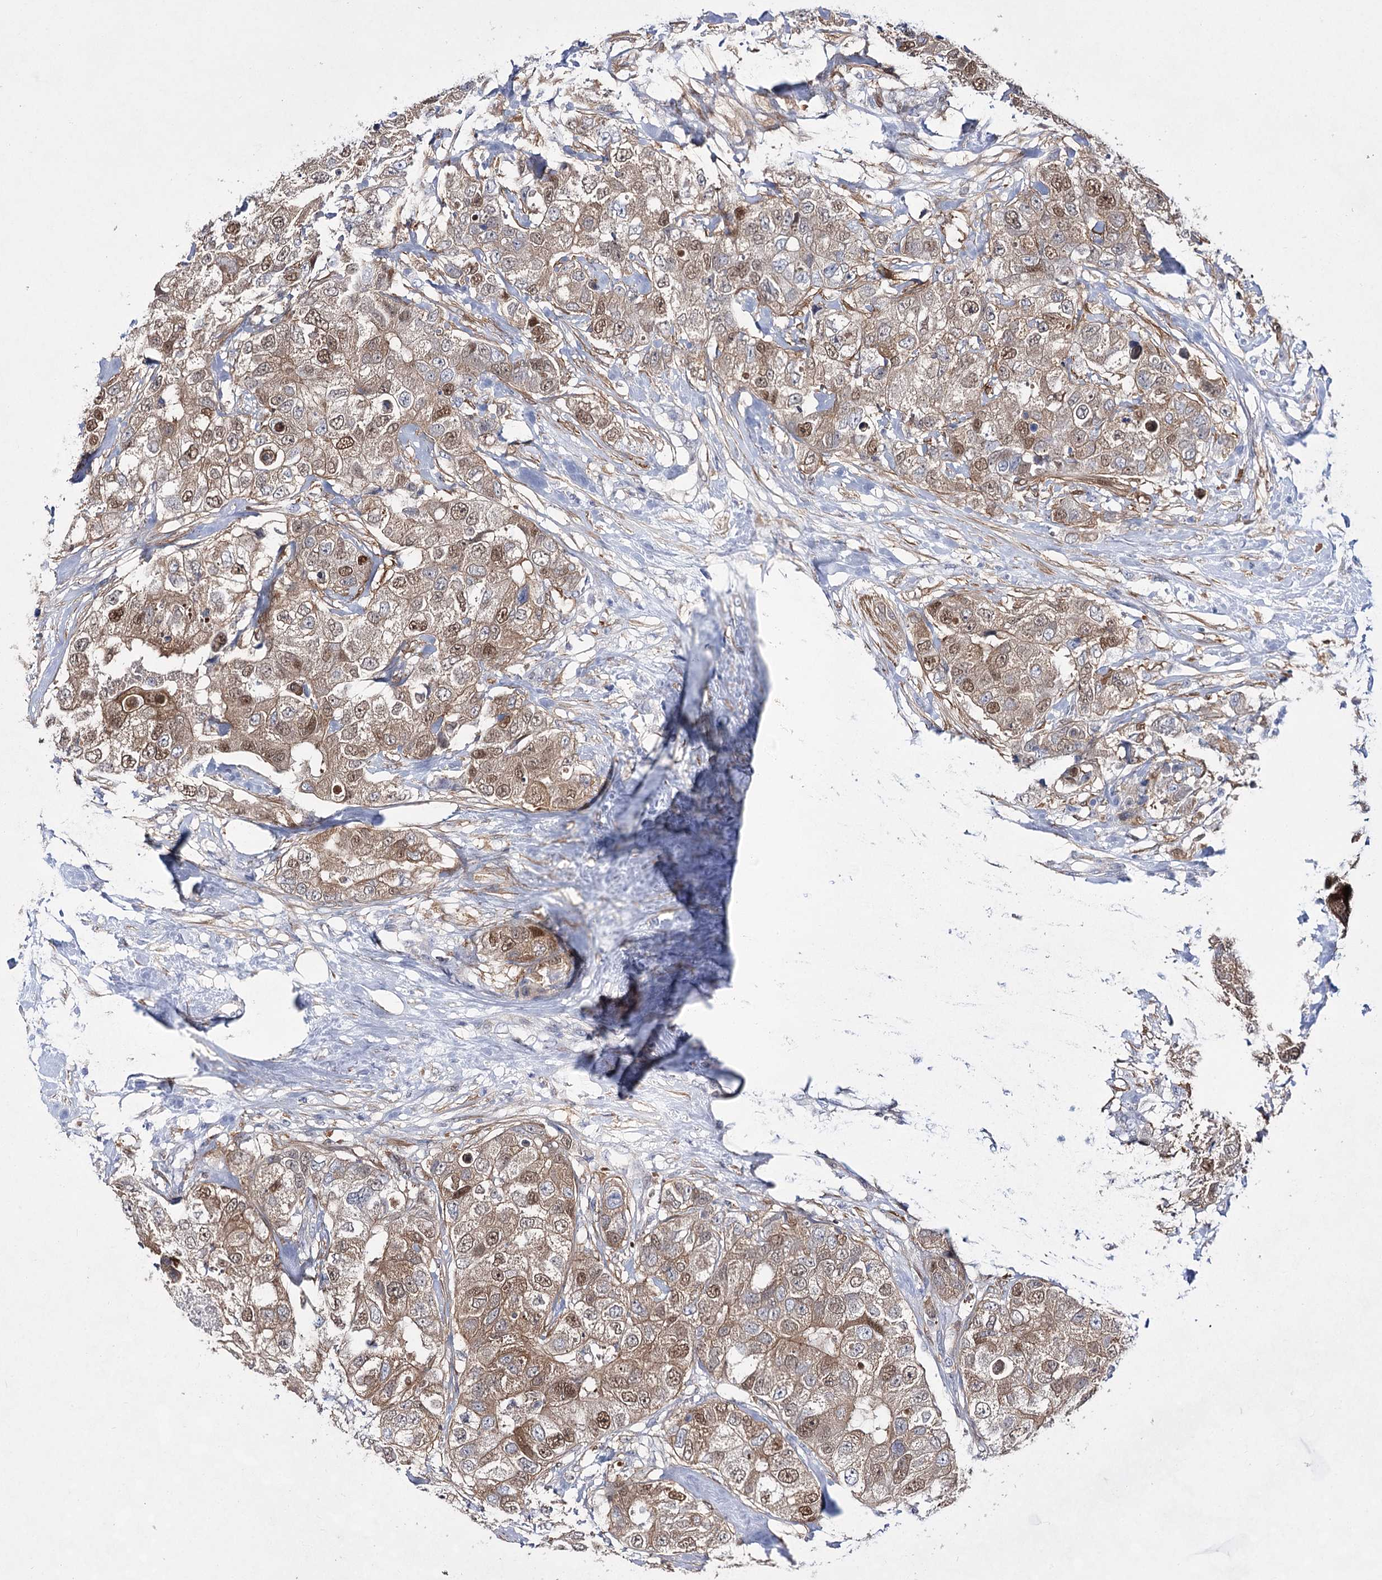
{"staining": {"intensity": "moderate", "quantity": ">75%", "location": "cytoplasmic/membranous,nuclear"}, "tissue": "breast cancer", "cell_type": "Tumor cells", "image_type": "cancer", "snomed": [{"axis": "morphology", "description": "Duct carcinoma"}, {"axis": "topography", "description": "Breast"}], "caption": "The histopathology image exhibits staining of breast cancer (infiltrating ductal carcinoma), revealing moderate cytoplasmic/membranous and nuclear protein expression (brown color) within tumor cells. (Stains: DAB in brown, nuclei in blue, Microscopy: brightfield microscopy at high magnification).", "gene": "UGDH", "patient": {"sex": "female", "age": 62}}